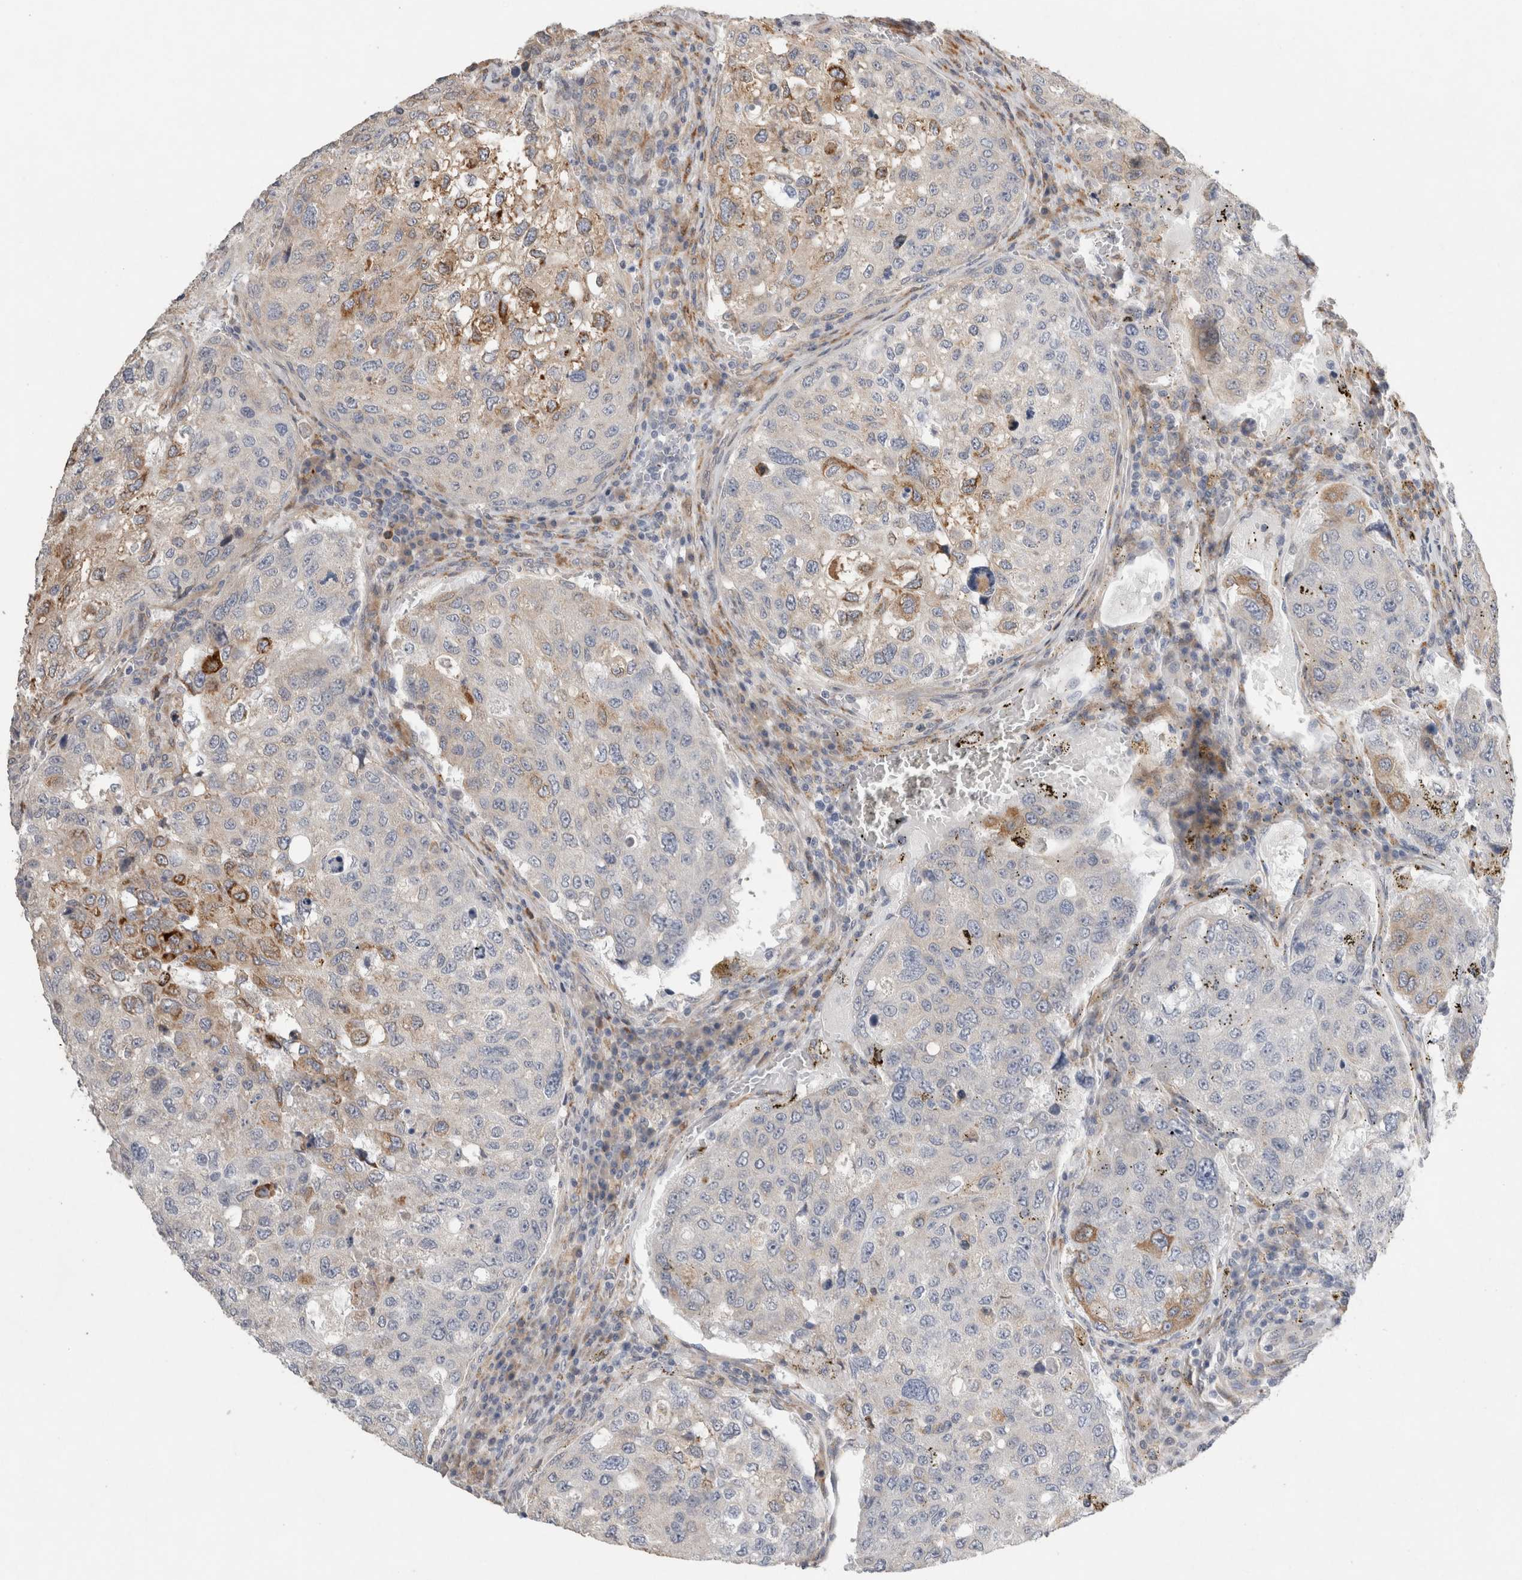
{"staining": {"intensity": "moderate", "quantity": "<25%", "location": "cytoplasmic/membranous"}, "tissue": "urothelial cancer", "cell_type": "Tumor cells", "image_type": "cancer", "snomed": [{"axis": "morphology", "description": "Urothelial carcinoma, High grade"}, {"axis": "topography", "description": "Lymph node"}, {"axis": "topography", "description": "Urinary bladder"}], "caption": "The immunohistochemical stain labels moderate cytoplasmic/membranous expression in tumor cells of urothelial carcinoma (high-grade) tissue. Immunohistochemistry stains the protein of interest in brown and the nuclei are stained blue.", "gene": "TRMT9B", "patient": {"sex": "male", "age": 51}}